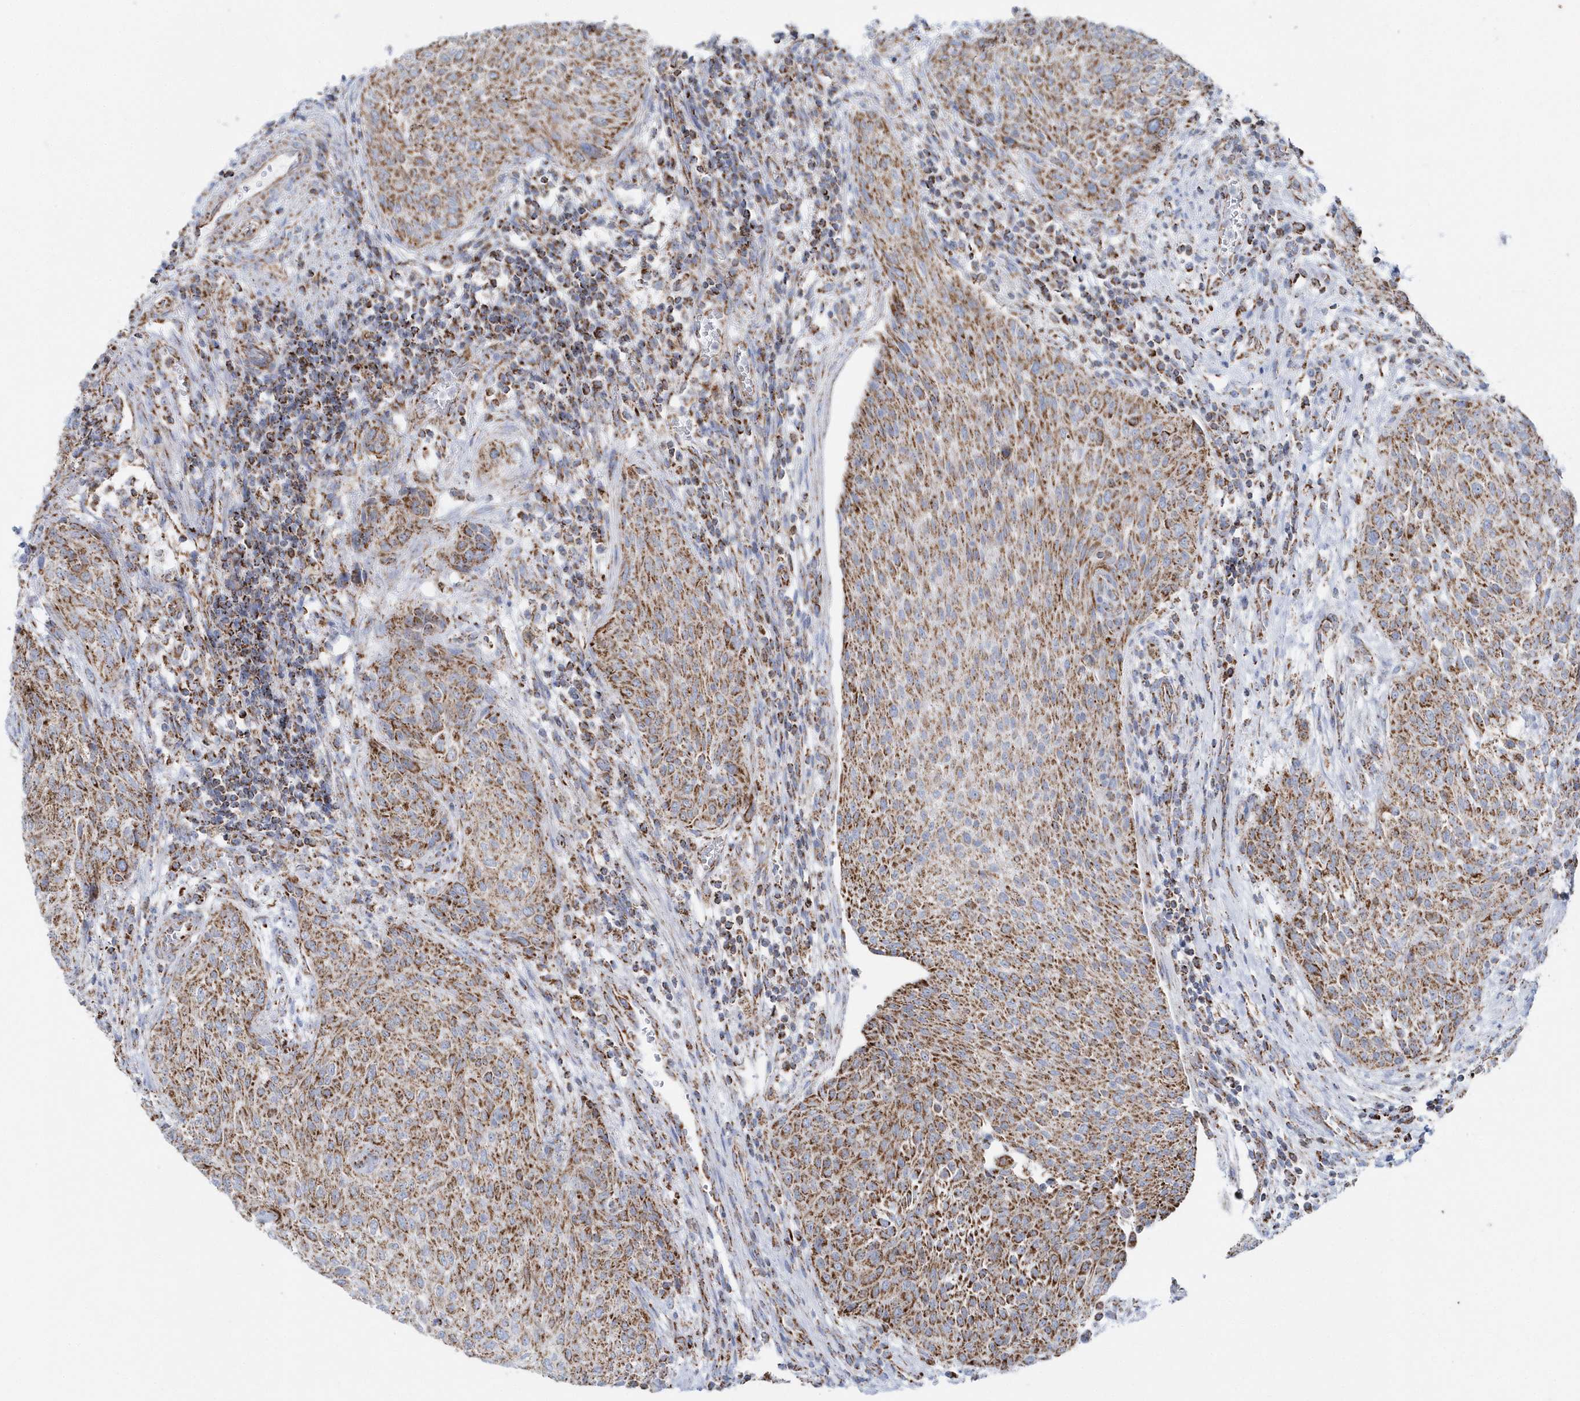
{"staining": {"intensity": "moderate", "quantity": ">75%", "location": "cytoplasmic/membranous"}, "tissue": "urothelial cancer", "cell_type": "Tumor cells", "image_type": "cancer", "snomed": [{"axis": "morphology", "description": "Urothelial carcinoma, High grade"}, {"axis": "topography", "description": "Urinary bladder"}], "caption": "This micrograph shows immunohistochemistry staining of human urothelial cancer, with medium moderate cytoplasmic/membranous expression in about >75% of tumor cells.", "gene": "TMCO6", "patient": {"sex": "male", "age": 35}}